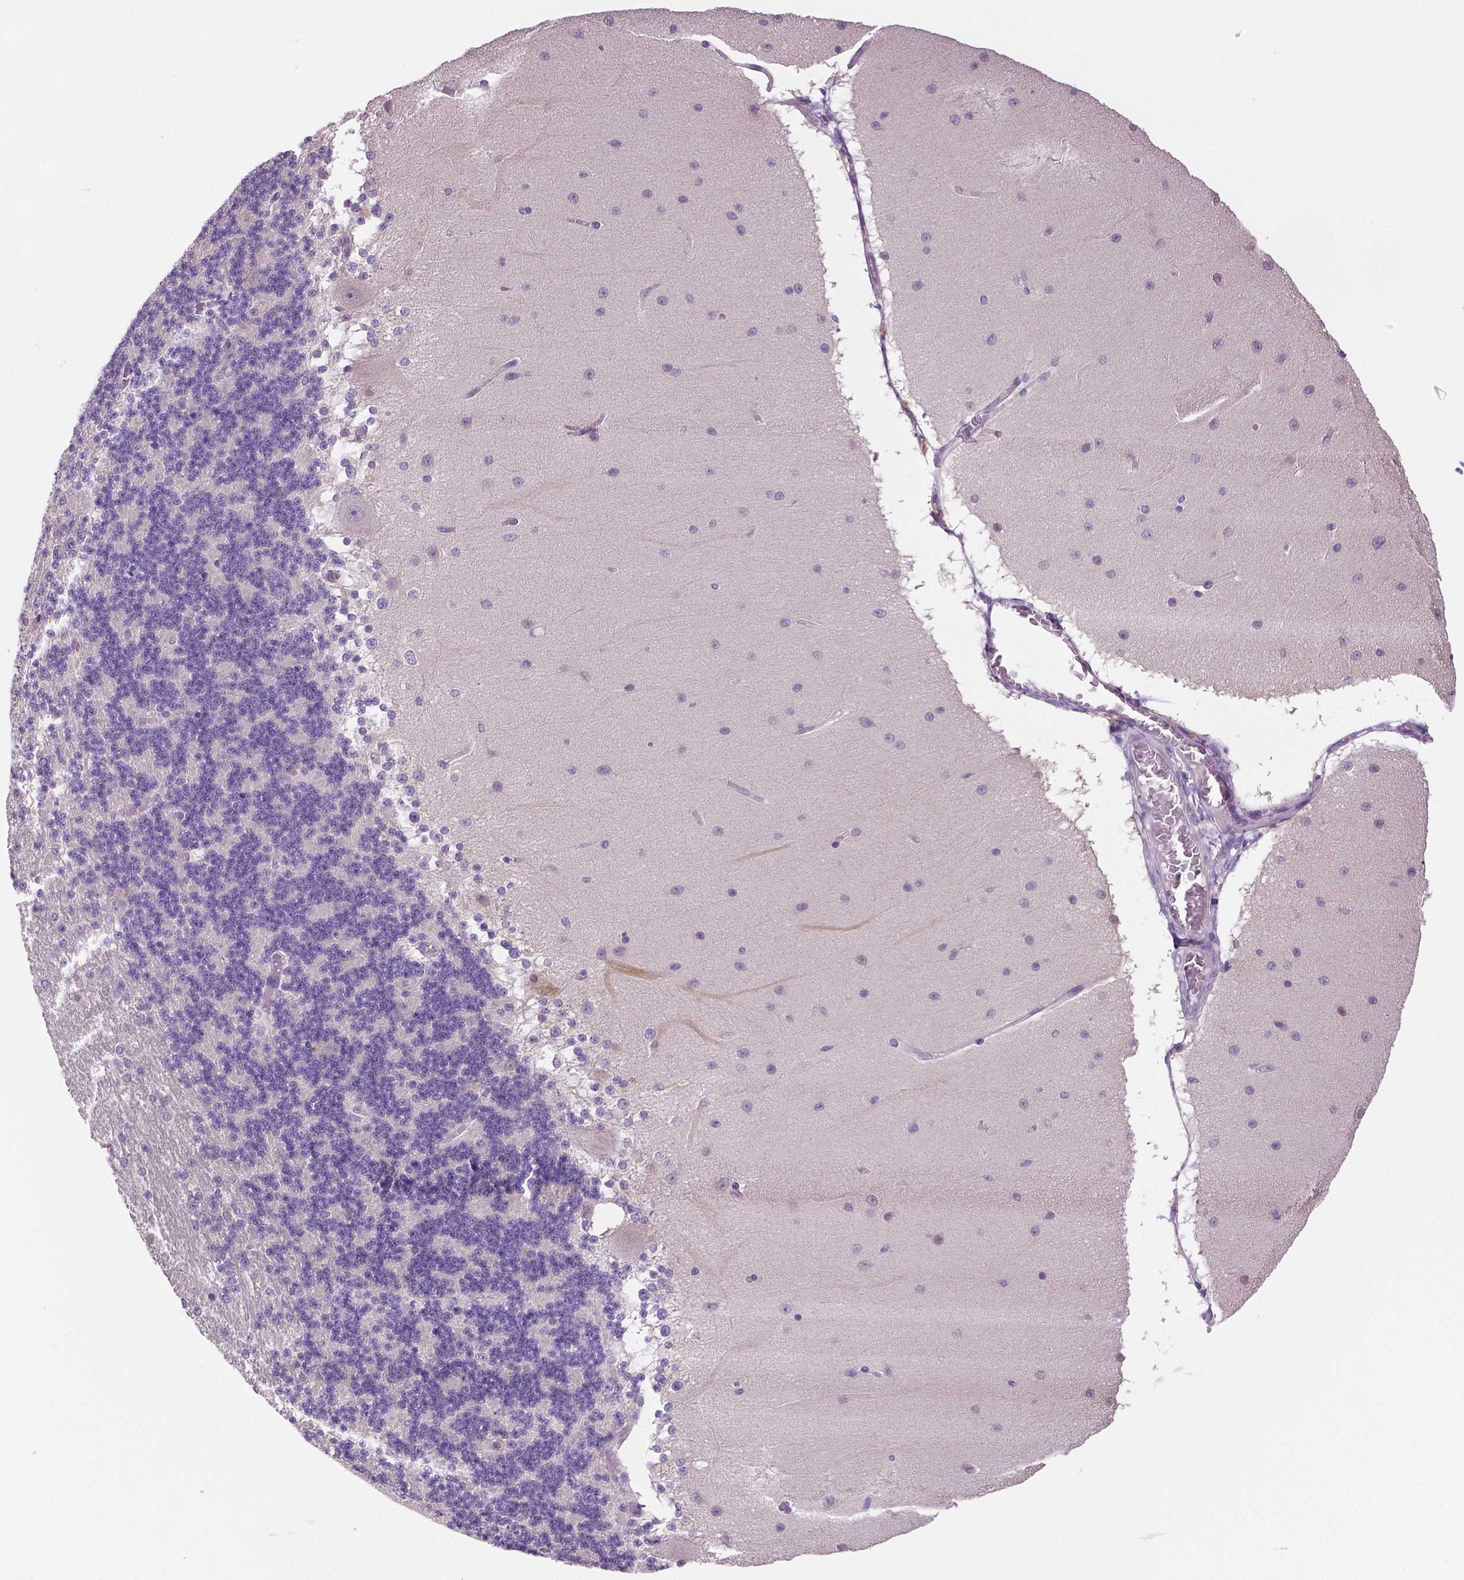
{"staining": {"intensity": "negative", "quantity": "none", "location": "none"}, "tissue": "cerebellum", "cell_type": "Cells in granular layer", "image_type": "normal", "snomed": [{"axis": "morphology", "description": "Normal tissue, NOS"}, {"axis": "topography", "description": "Cerebellum"}], "caption": "IHC micrograph of benign human cerebellum stained for a protein (brown), which shows no positivity in cells in granular layer.", "gene": "DNAH12", "patient": {"sex": "female", "age": 54}}